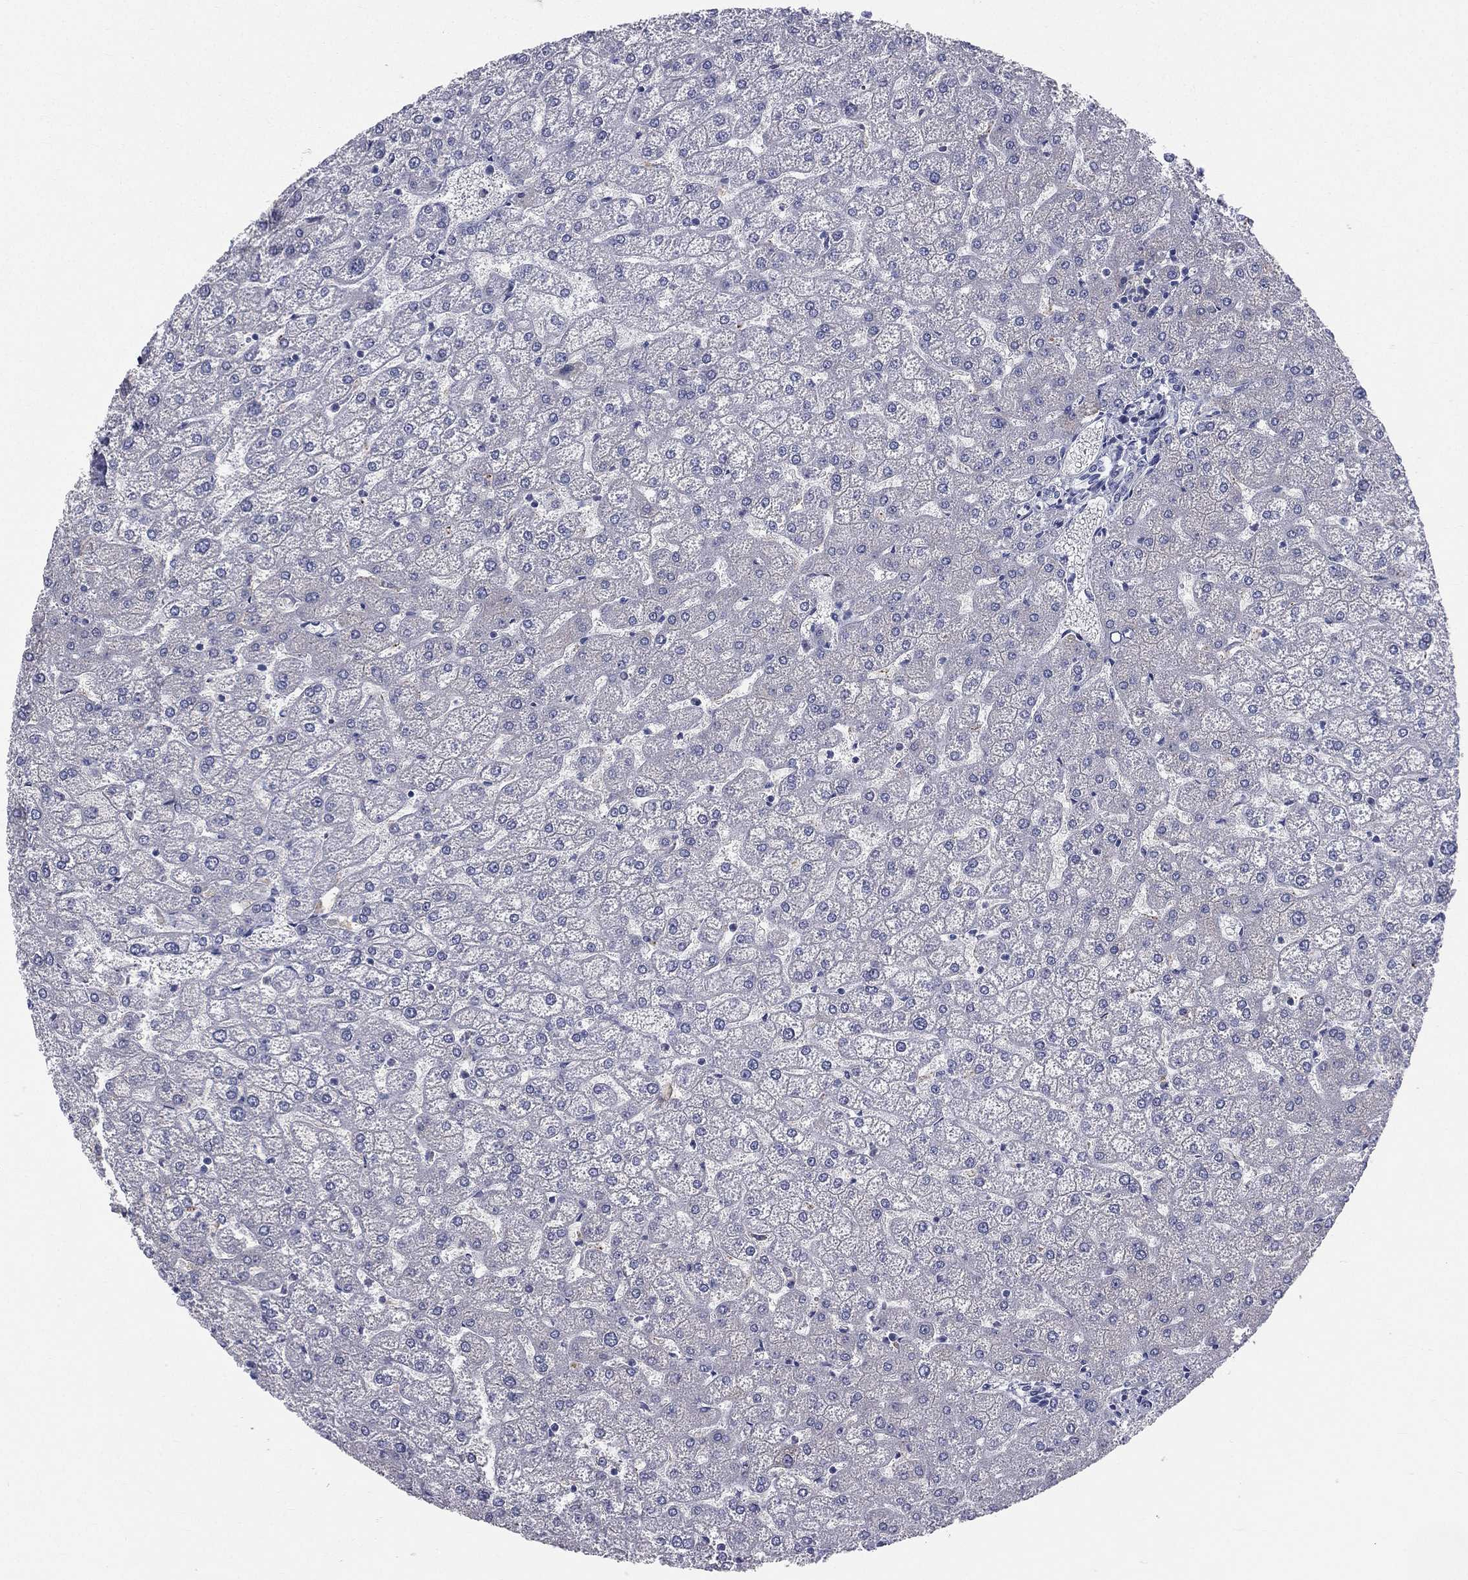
{"staining": {"intensity": "negative", "quantity": "none", "location": "none"}, "tissue": "liver", "cell_type": "Cholangiocytes", "image_type": "normal", "snomed": [{"axis": "morphology", "description": "Normal tissue, NOS"}, {"axis": "topography", "description": "Liver"}], "caption": "Immunohistochemistry micrograph of unremarkable liver stained for a protein (brown), which demonstrates no positivity in cholangiocytes.", "gene": "HP", "patient": {"sex": "female", "age": 32}}